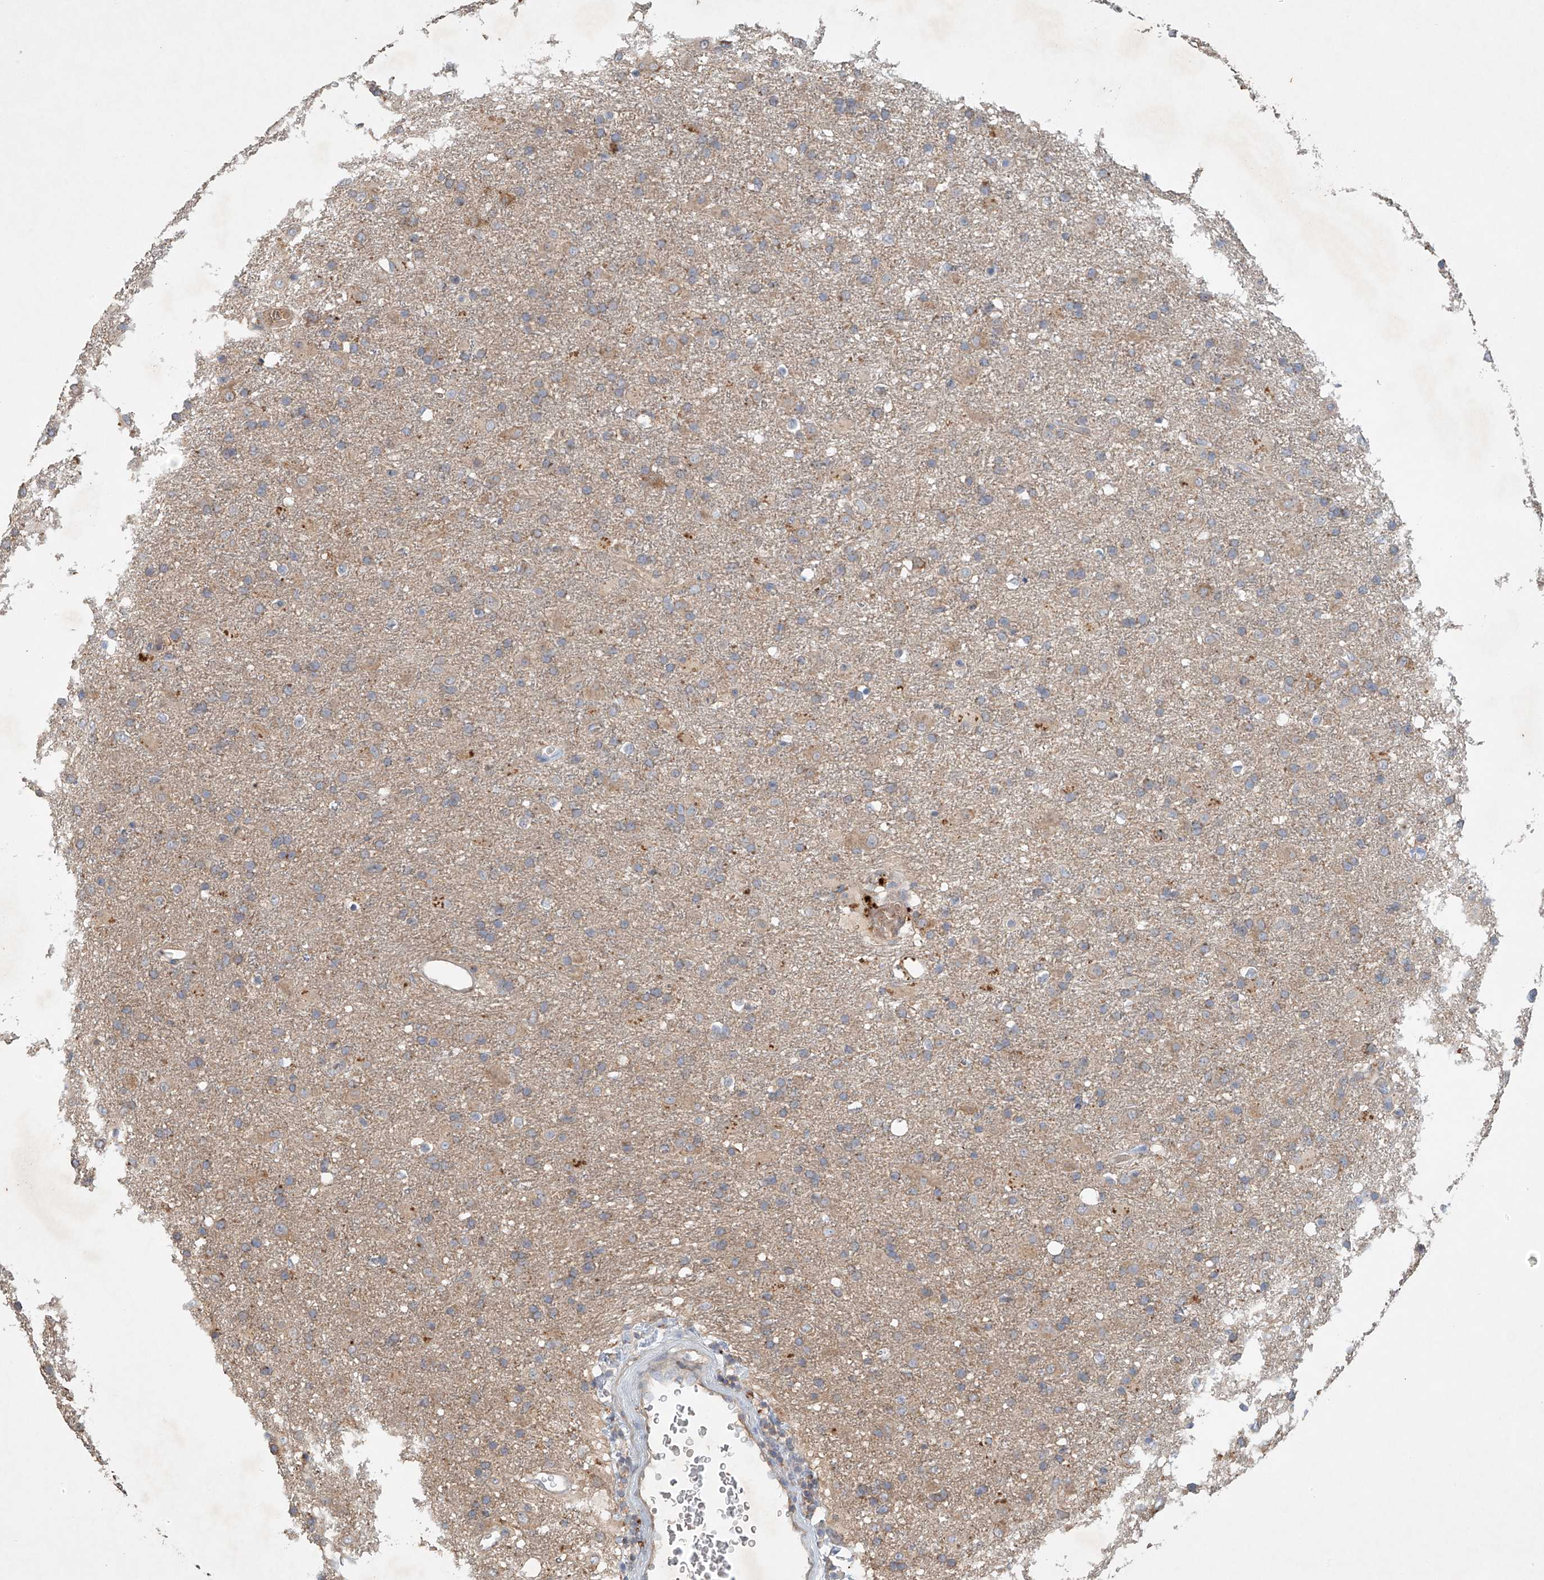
{"staining": {"intensity": "weak", "quantity": ">75%", "location": "cytoplasmic/membranous"}, "tissue": "glioma", "cell_type": "Tumor cells", "image_type": "cancer", "snomed": [{"axis": "morphology", "description": "Glioma, malignant, Low grade"}, {"axis": "topography", "description": "Brain"}], "caption": "Immunohistochemical staining of malignant low-grade glioma shows weak cytoplasmic/membranous protein expression in approximately >75% of tumor cells.", "gene": "GNB1L", "patient": {"sex": "male", "age": 65}}